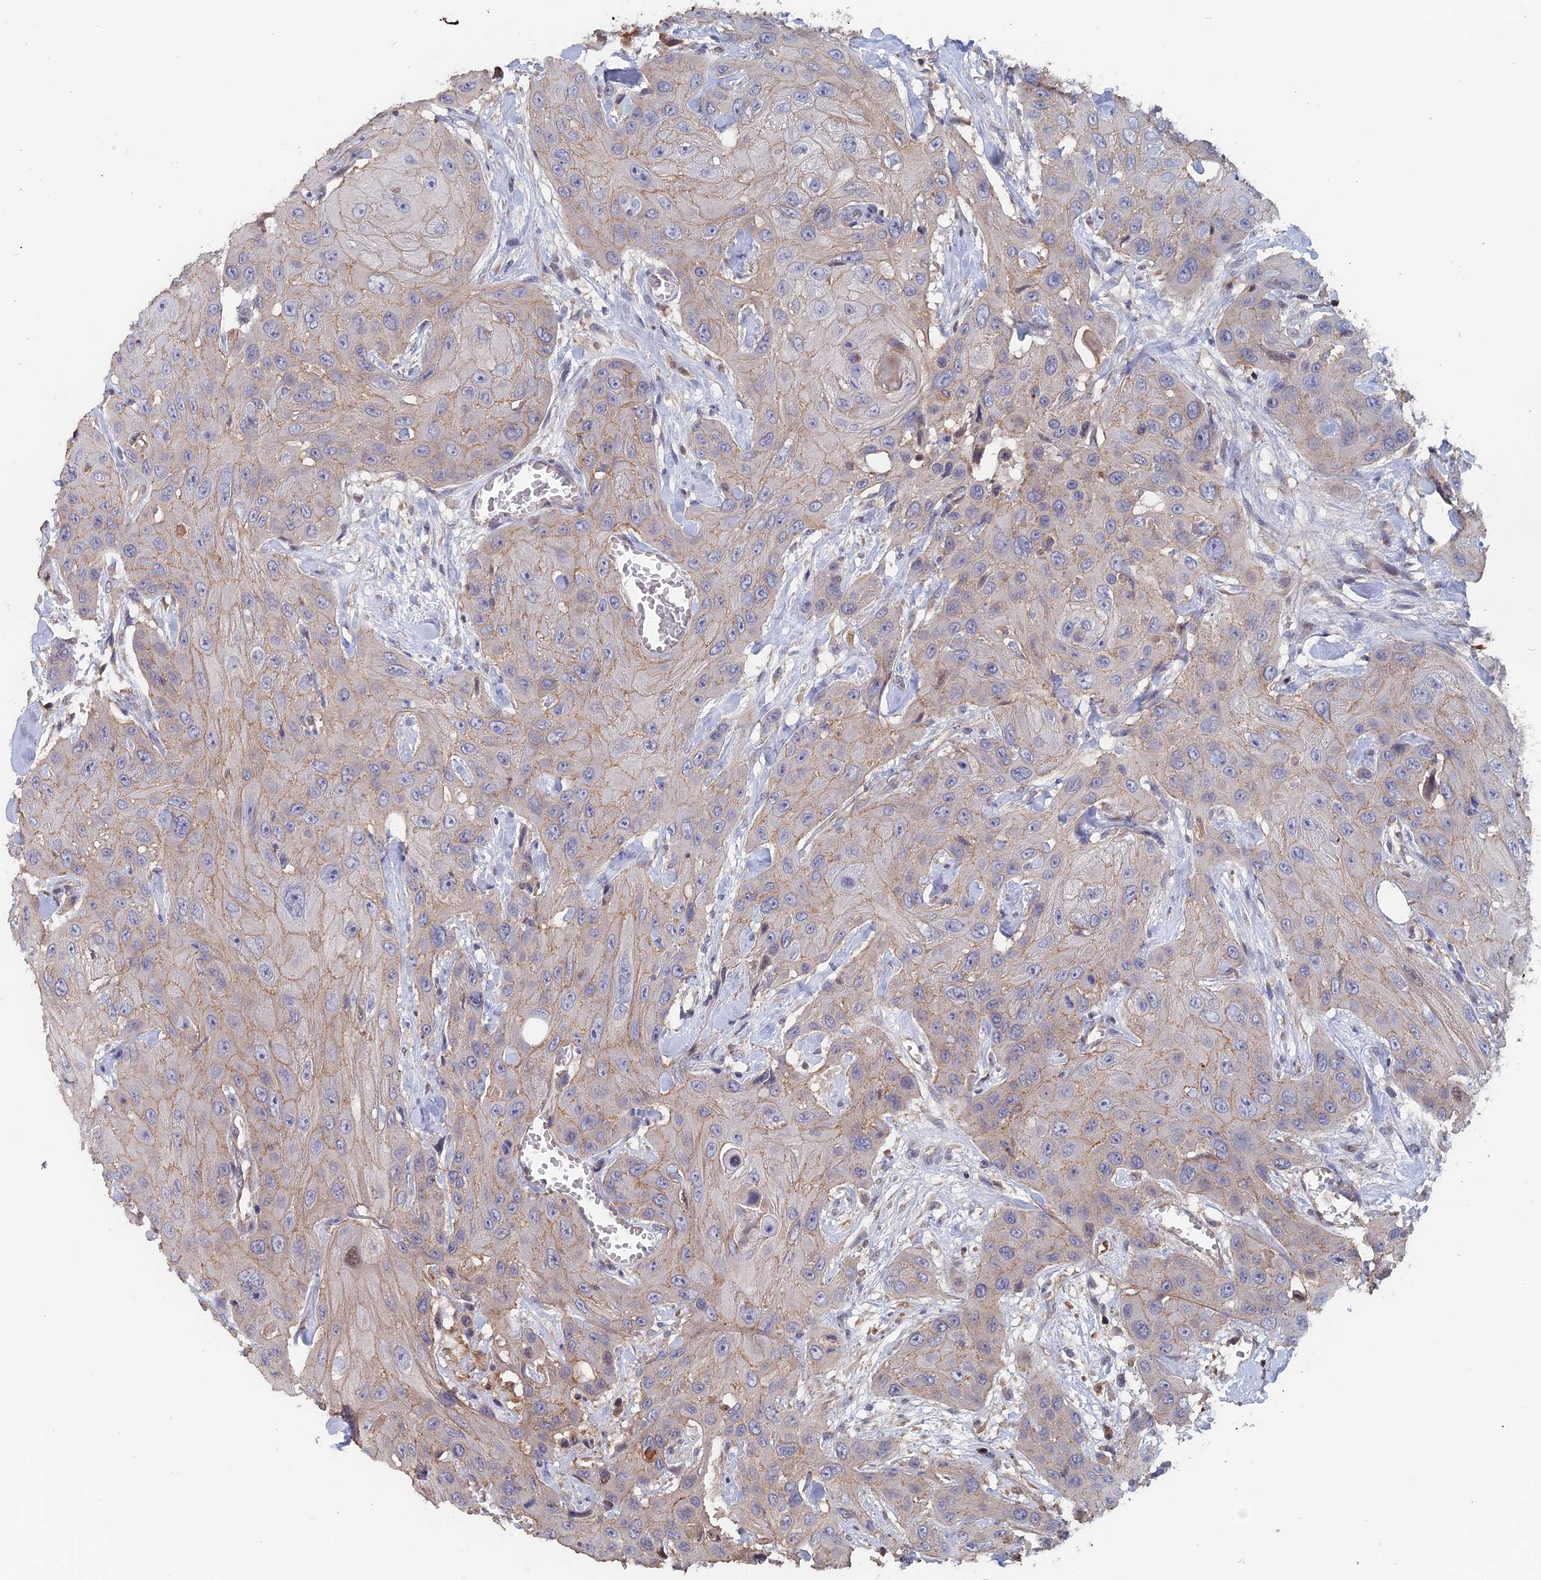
{"staining": {"intensity": "weak", "quantity": "25%-75%", "location": "cytoplasmic/membranous"}, "tissue": "head and neck cancer", "cell_type": "Tumor cells", "image_type": "cancer", "snomed": [{"axis": "morphology", "description": "Squamous cell carcinoma, NOS"}, {"axis": "topography", "description": "Head-Neck"}], "caption": "Human head and neck squamous cell carcinoma stained with a brown dye reveals weak cytoplasmic/membranous positive staining in approximately 25%-75% of tumor cells.", "gene": "SLC33A1", "patient": {"sex": "male", "age": 81}}